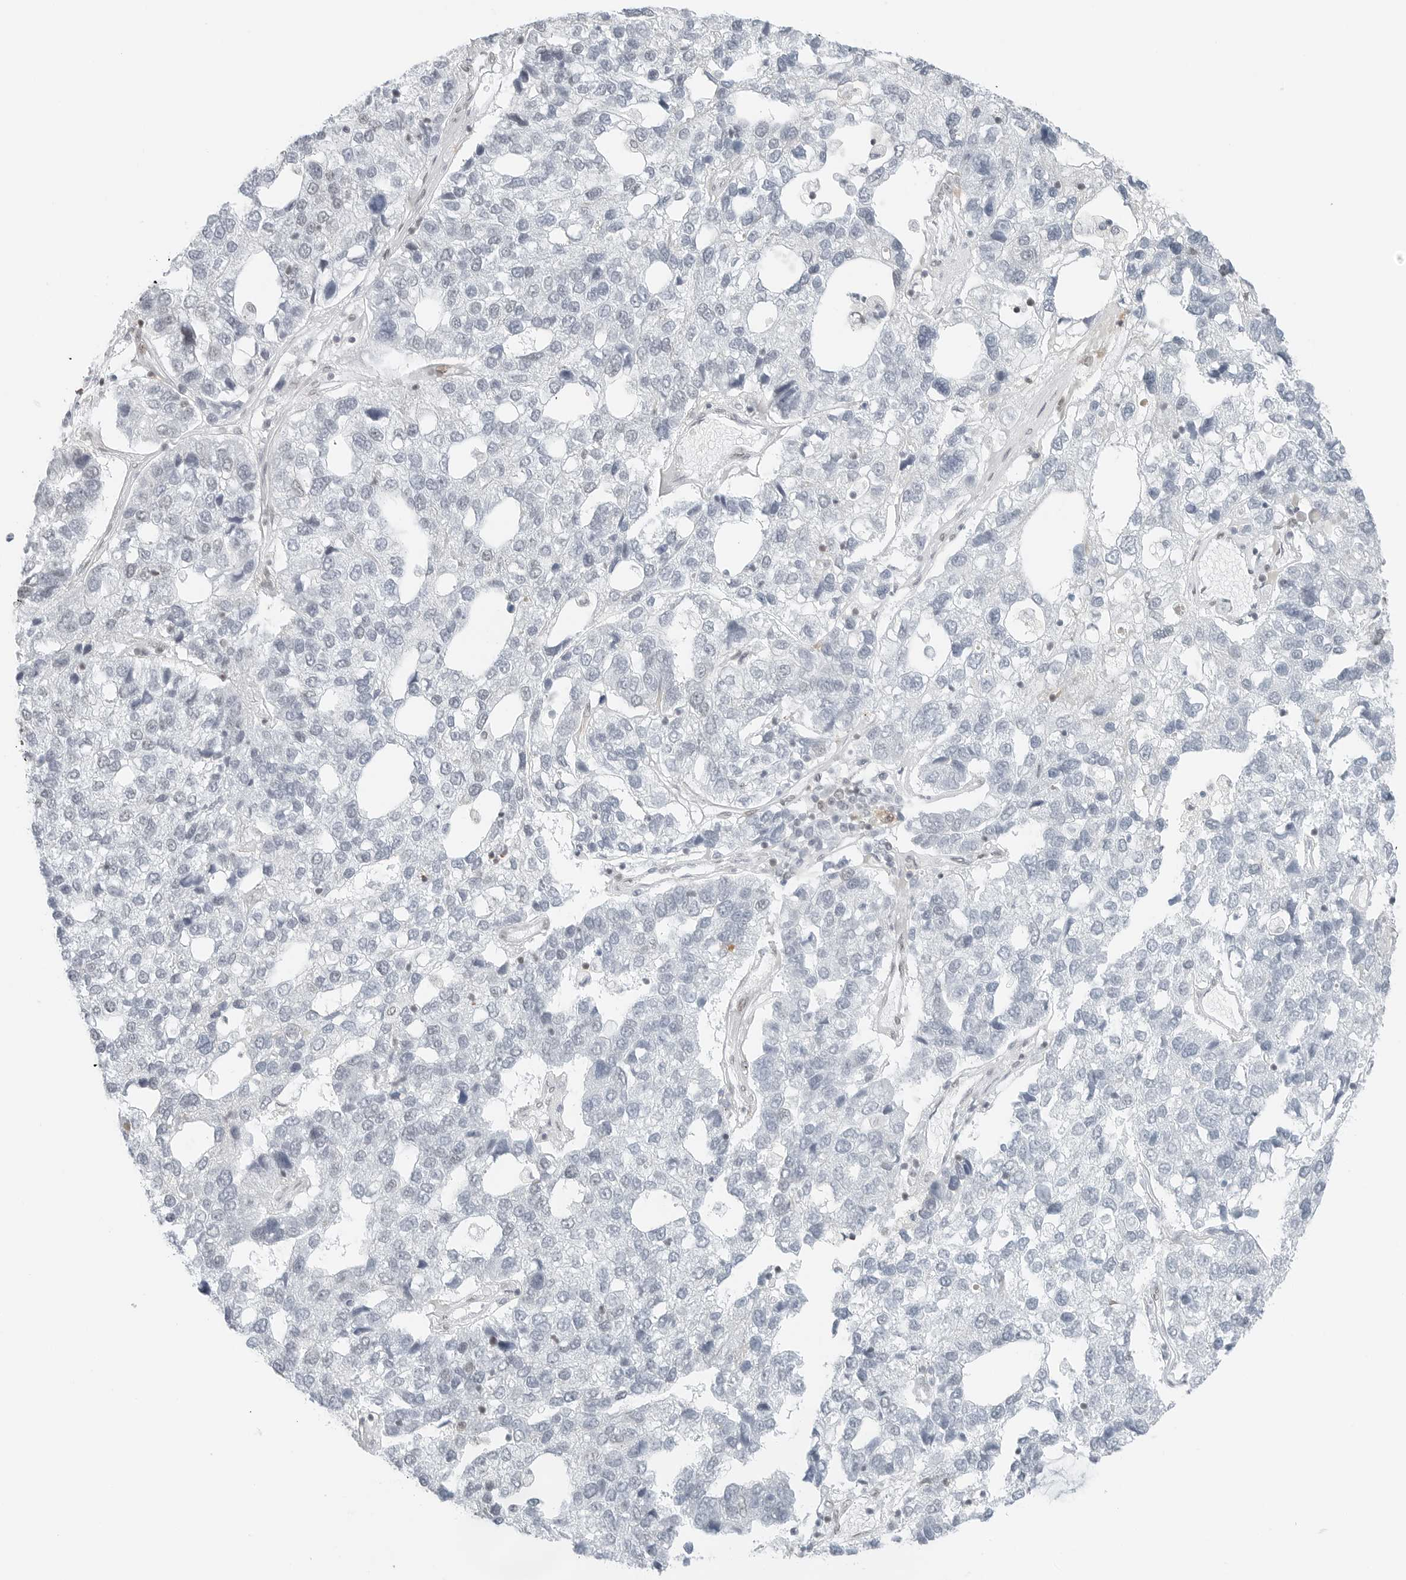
{"staining": {"intensity": "negative", "quantity": "none", "location": "none"}, "tissue": "pancreatic cancer", "cell_type": "Tumor cells", "image_type": "cancer", "snomed": [{"axis": "morphology", "description": "Adenocarcinoma, NOS"}, {"axis": "topography", "description": "Pancreas"}], "caption": "Tumor cells show no significant positivity in pancreatic adenocarcinoma.", "gene": "CRTC2", "patient": {"sex": "female", "age": 61}}